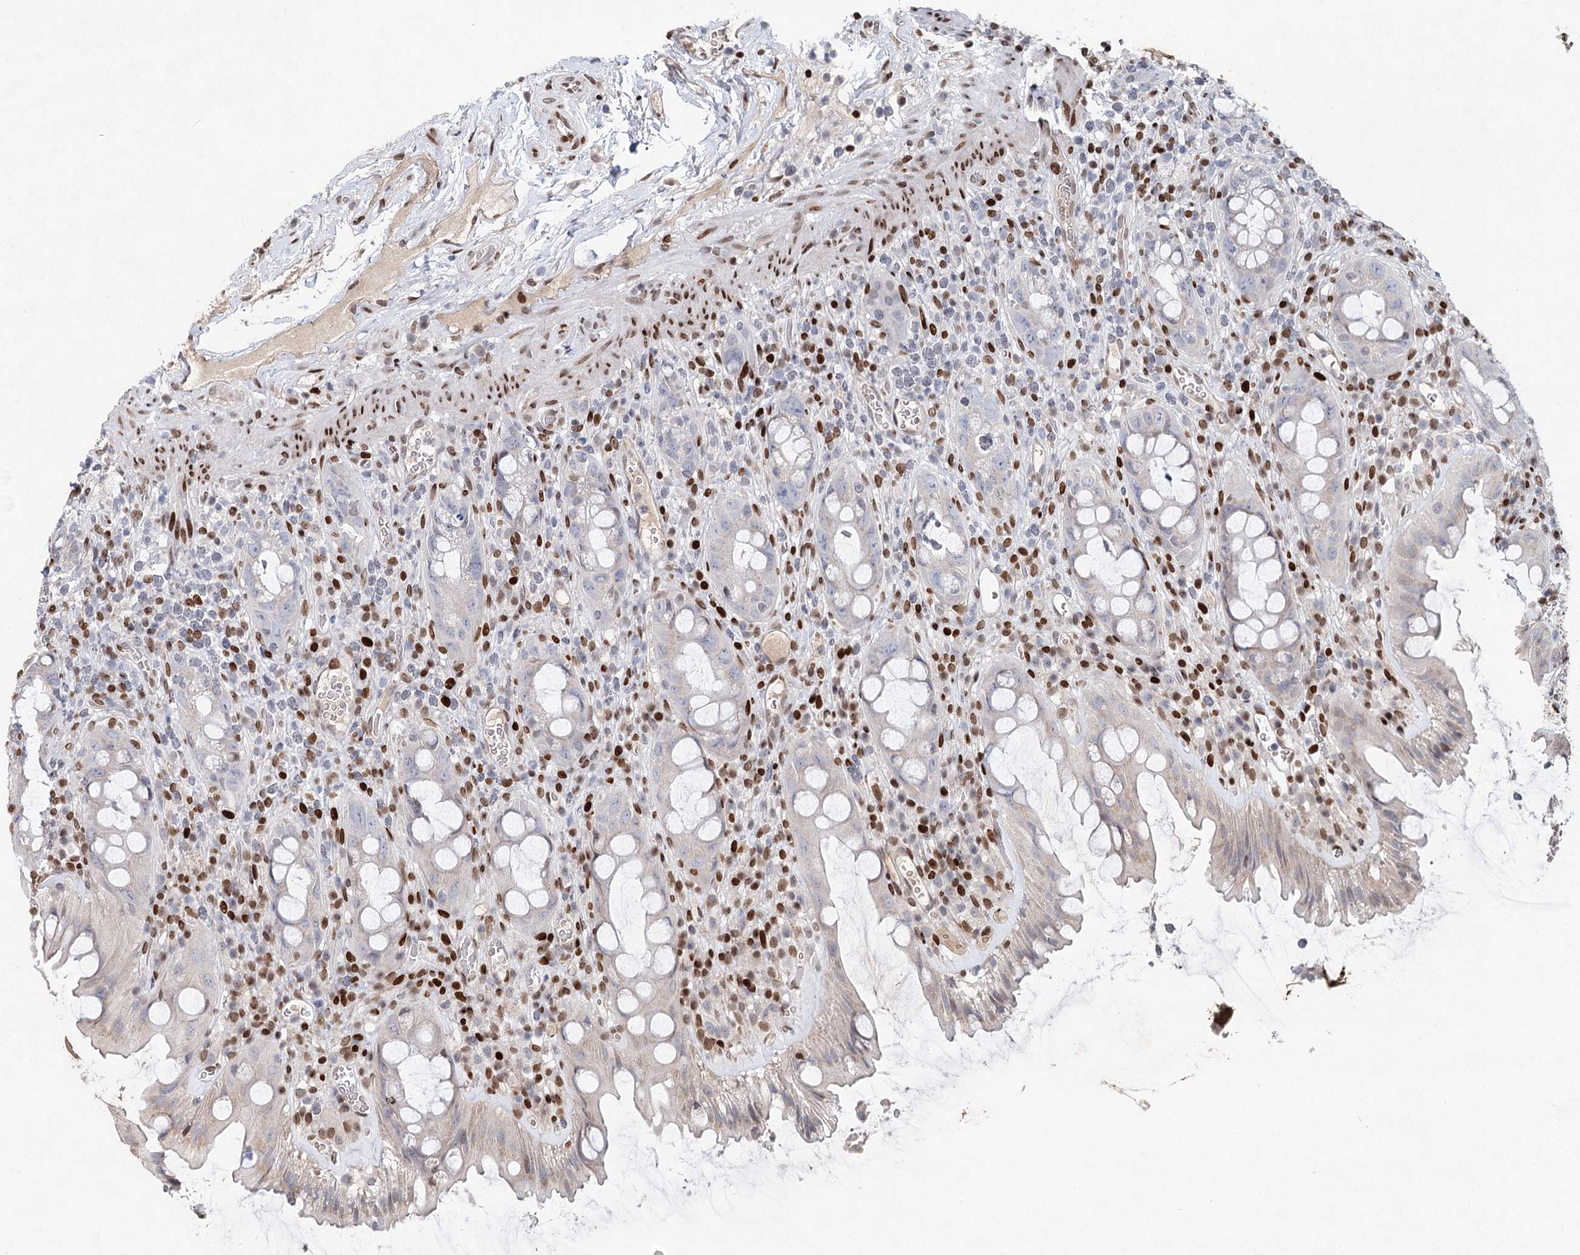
{"staining": {"intensity": "negative", "quantity": "none", "location": "none"}, "tissue": "rectum", "cell_type": "Glandular cells", "image_type": "normal", "snomed": [{"axis": "morphology", "description": "Normal tissue, NOS"}, {"axis": "topography", "description": "Rectum"}], "caption": "DAB (3,3'-diaminobenzidine) immunohistochemical staining of unremarkable rectum displays no significant expression in glandular cells. (IHC, brightfield microscopy, high magnification).", "gene": "FRMD4A", "patient": {"sex": "female", "age": 57}}